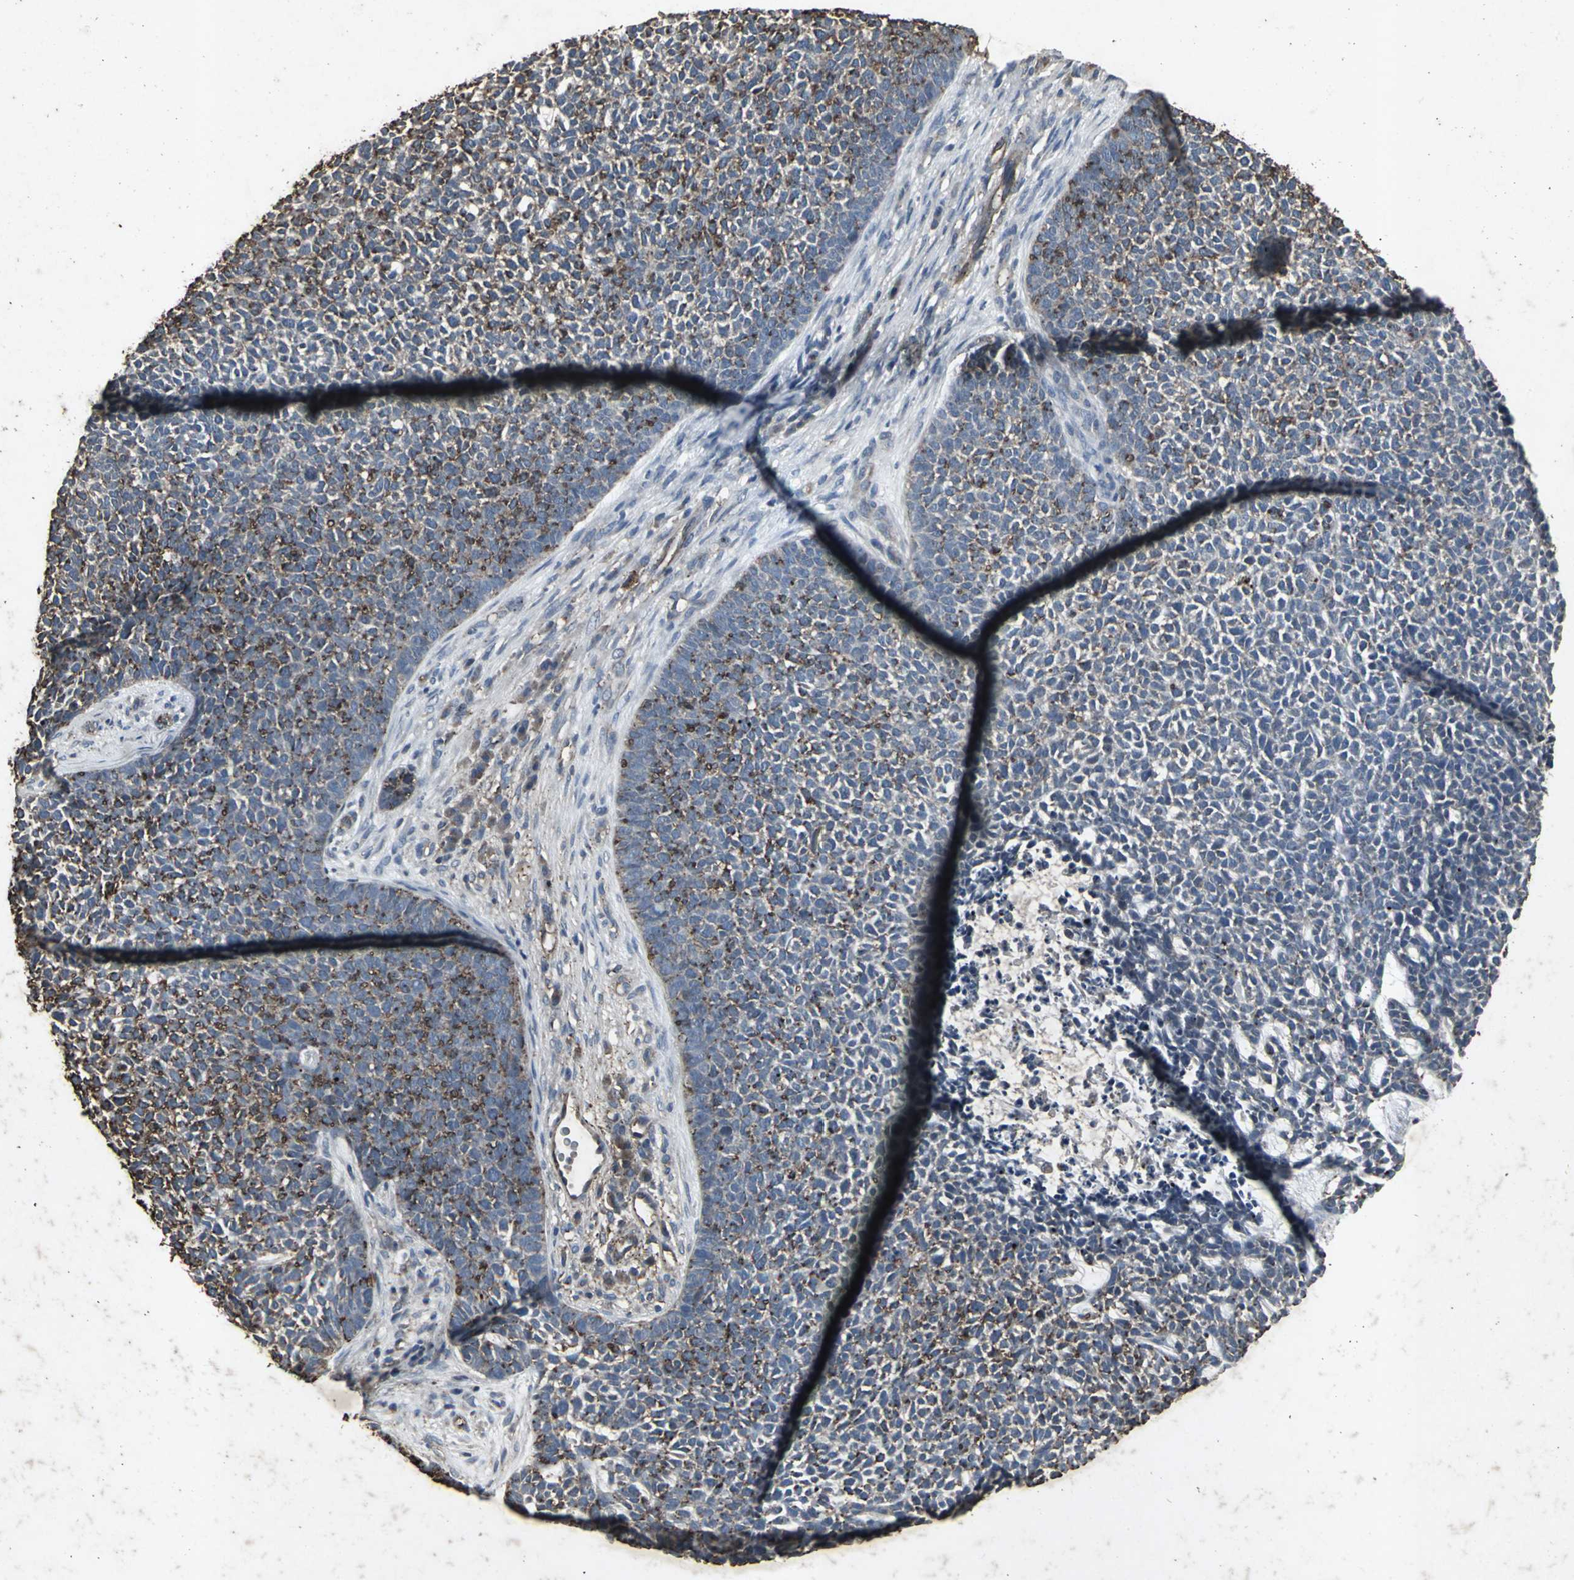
{"staining": {"intensity": "moderate", "quantity": "25%-75%", "location": "cytoplasmic/membranous"}, "tissue": "skin cancer", "cell_type": "Tumor cells", "image_type": "cancer", "snomed": [{"axis": "morphology", "description": "Basal cell carcinoma"}, {"axis": "topography", "description": "Skin"}], "caption": "Protein expression analysis of basal cell carcinoma (skin) displays moderate cytoplasmic/membranous staining in approximately 25%-75% of tumor cells.", "gene": "CCR9", "patient": {"sex": "female", "age": 84}}